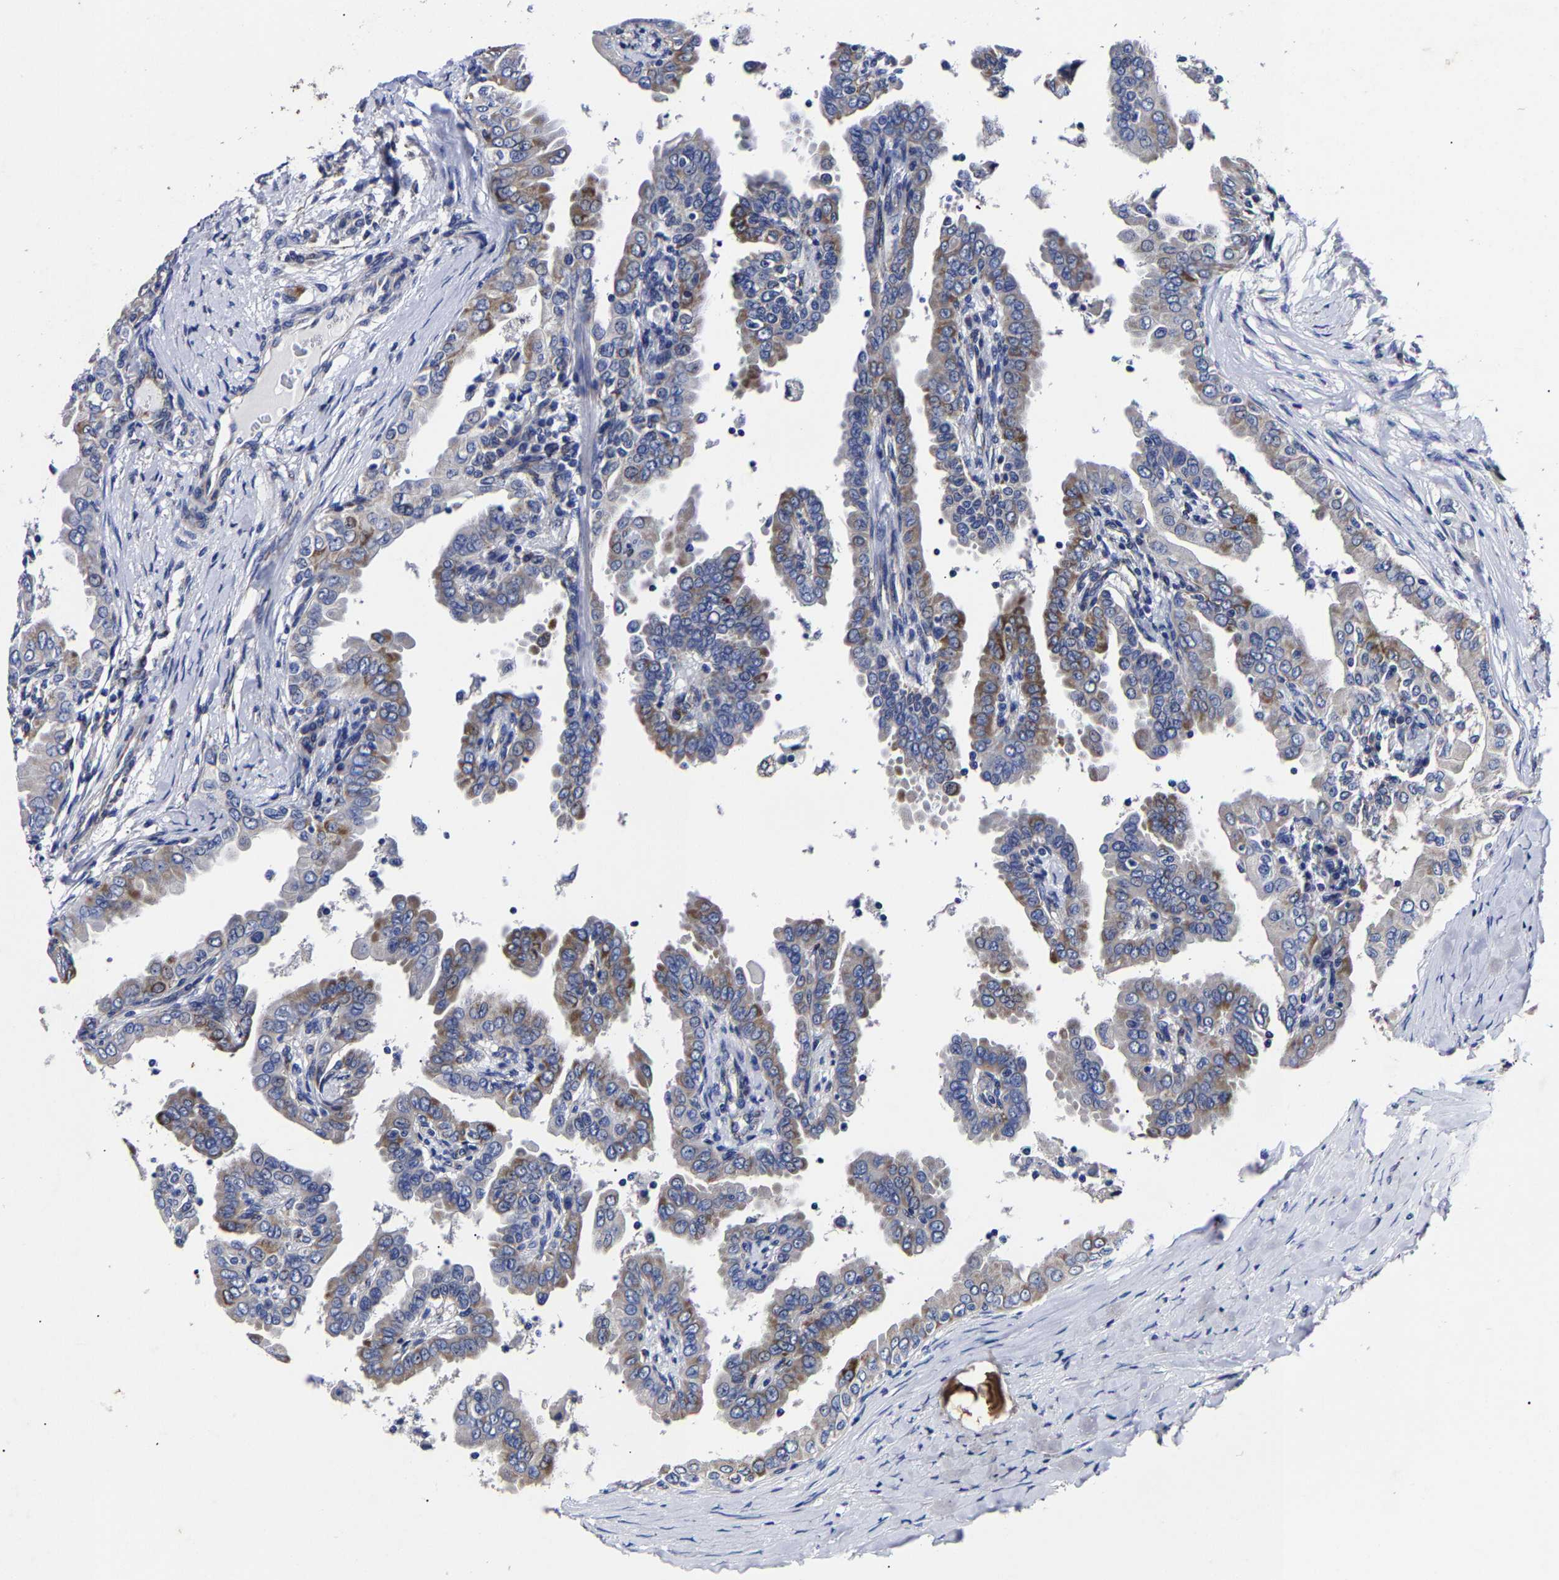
{"staining": {"intensity": "moderate", "quantity": "25%-75%", "location": "cytoplasmic/membranous"}, "tissue": "thyroid cancer", "cell_type": "Tumor cells", "image_type": "cancer", "snomed": [{"axis": "morphology", "description": "Papillary adenocarcinoma, NOS"}, {"axis": "topography", "description": "Thyroid gland"}], "caption": "An image showing moderate cytoplasmic/membranous staining in about 25%-75% of tumor cells in thyroid papillary adenocarcinoma, as visualized by brown immunohistochemical staining.", "gene": "AASS", "patient": {"sex": "male", "age": 33}}